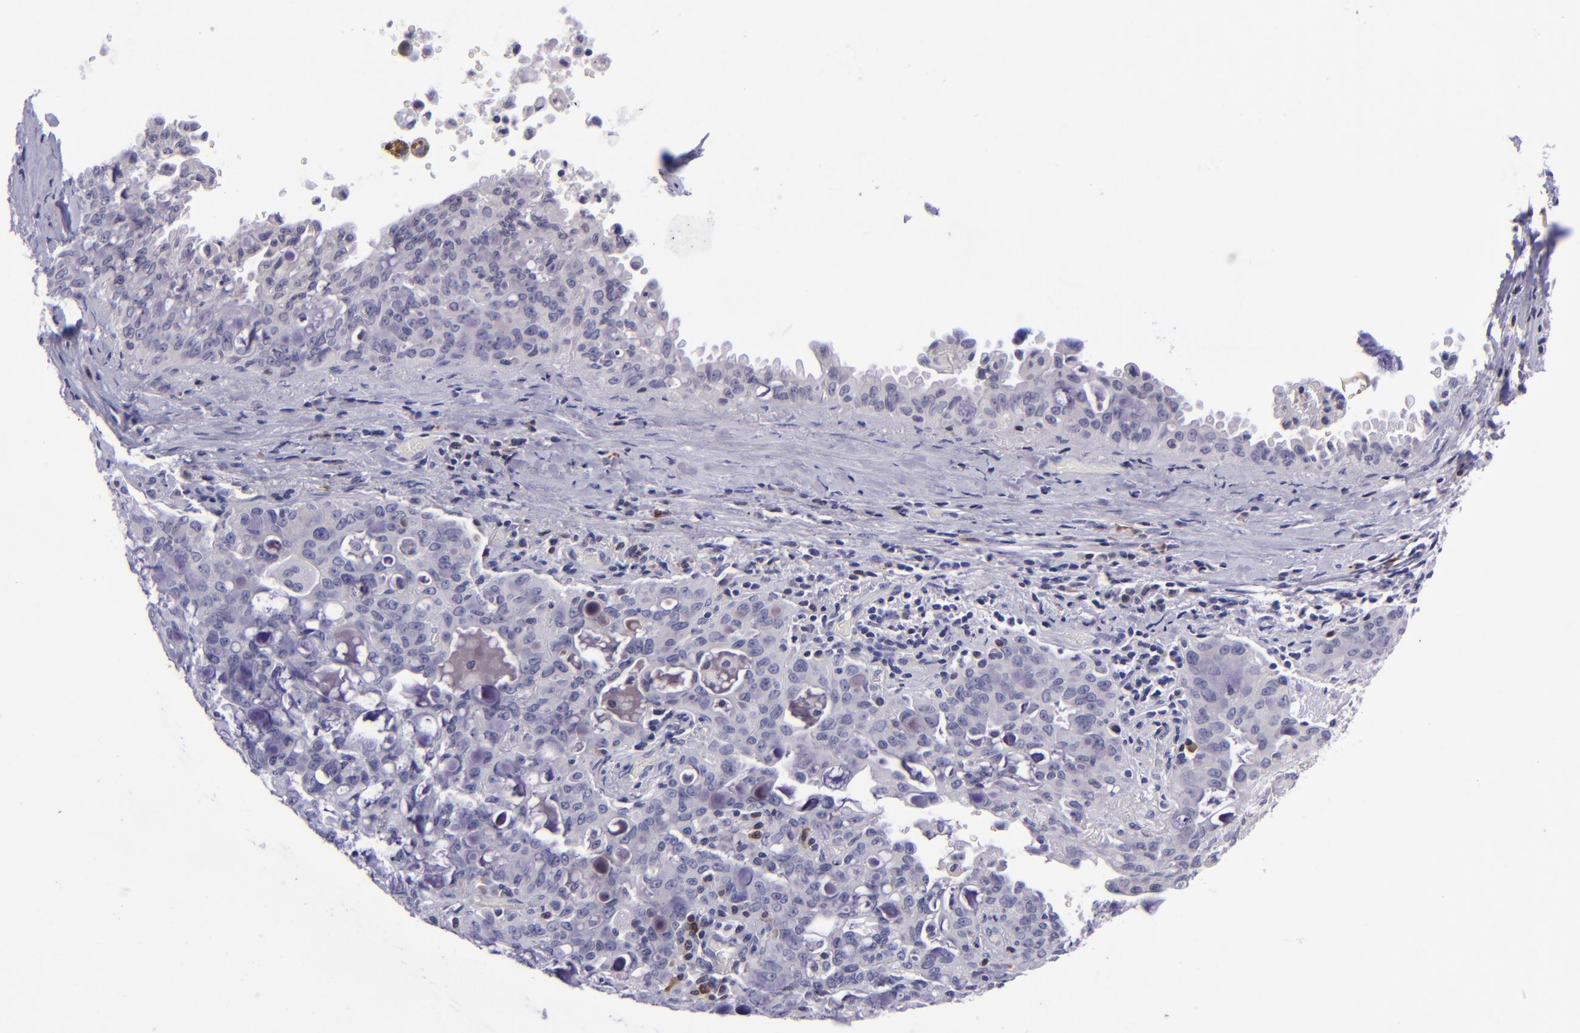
{"staining": {"intensity": "negative", "quantity": "none", "location": "none"}, "tissue": "lung cancer", "cell_type": "Tumor cells", "image_type": "cancer", "snomed": [{"axis": "morphology", "description": "Adenocarcinoma, NOS"}, {"axis": "topography", "description": "Lung"}], "caption": "This micrograph is of lung cancer (adenocarcinoma) stained with immunohistochemistry (IHC) to label a protein in brown with the nuclei are counter-stained blue. There is no expression in tumor cells. Brightfield microscopy of immunohistochemistry (IHC) stained with DAB (brown) and hematoxylin (blue), captured at high magnification.", "gene": "POU2F2", "patient": {"sex": "female", "age": 44}}